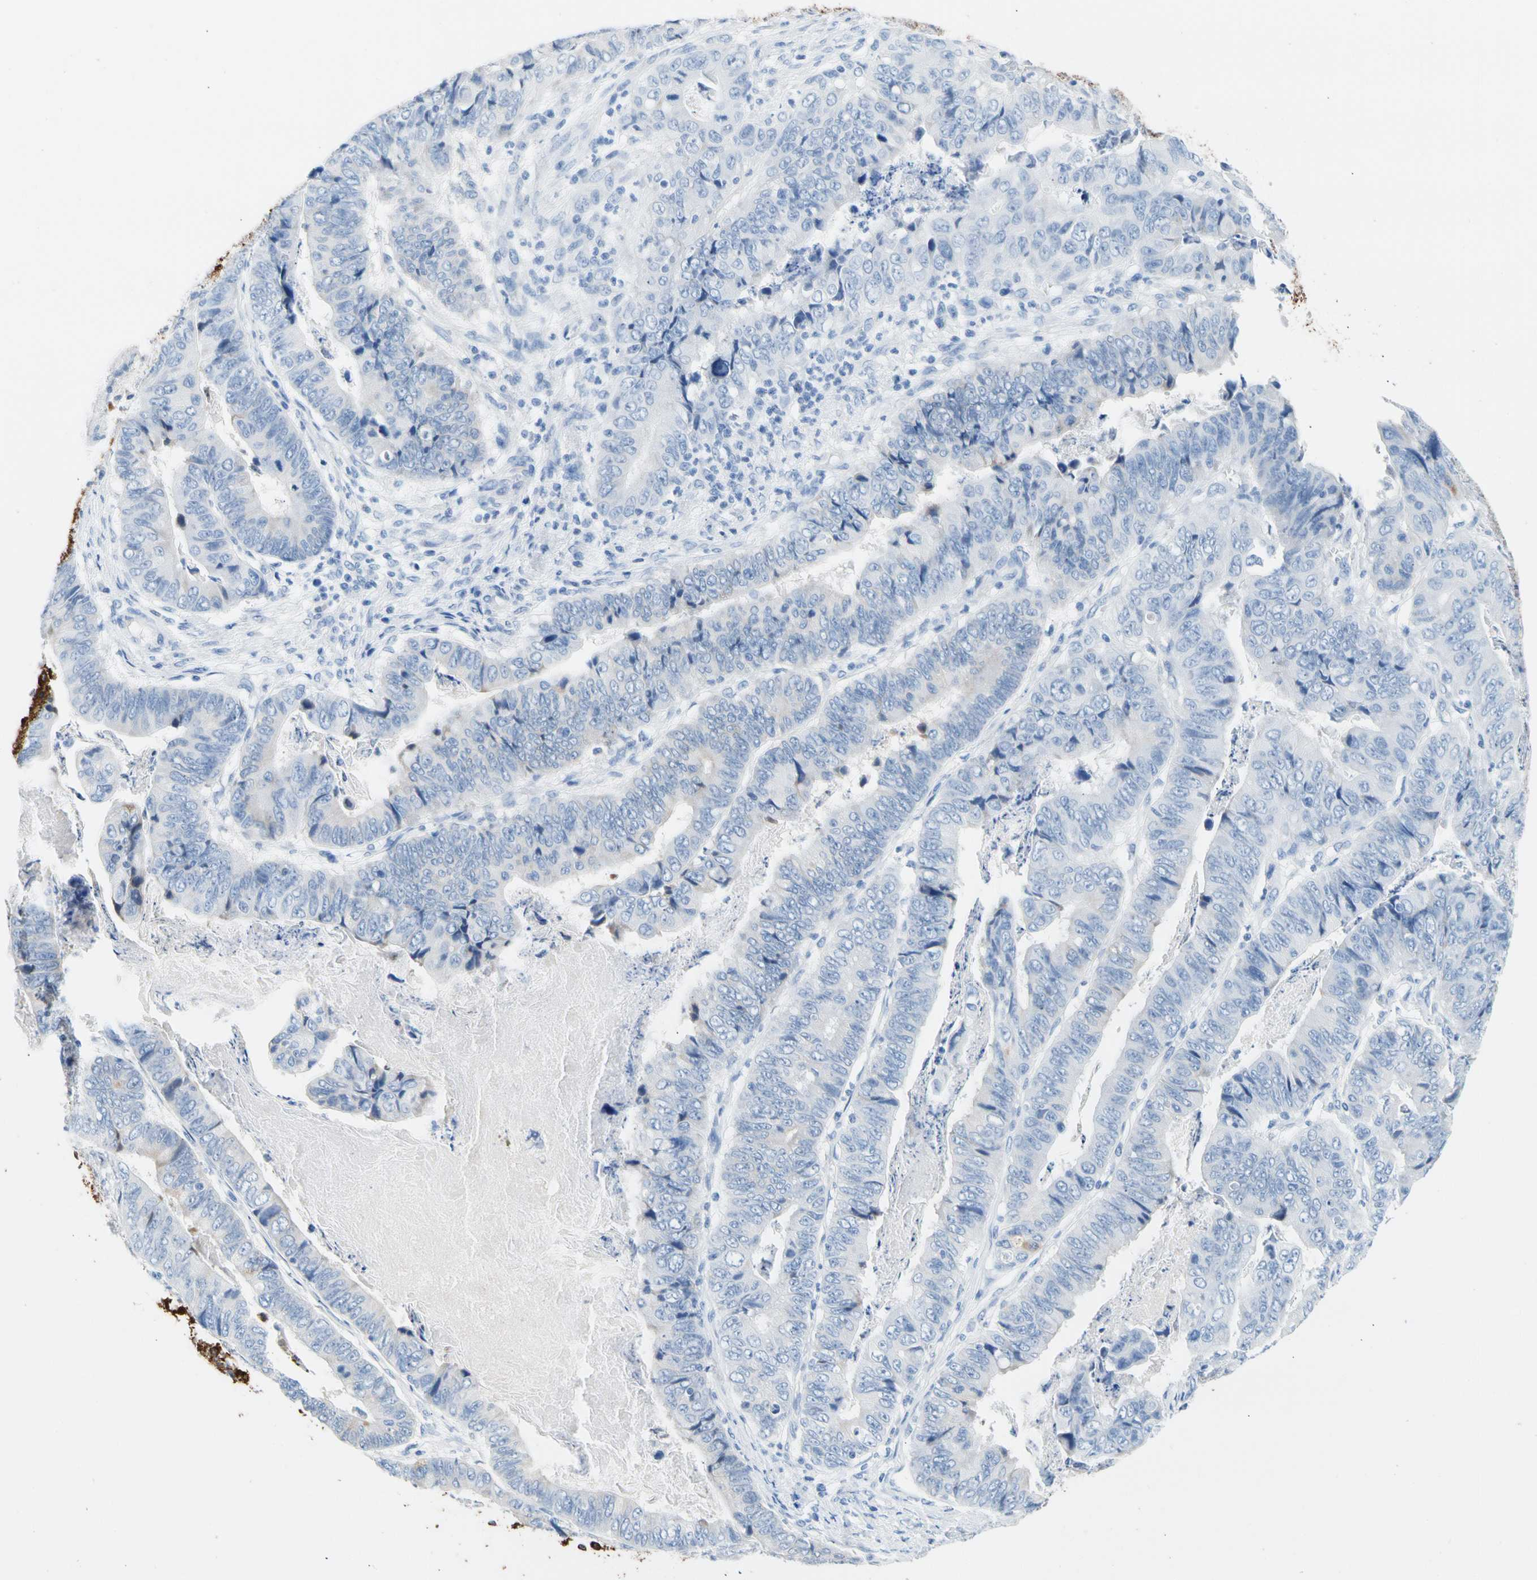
{"staining": {"intensity": "negative", "quantity": "none", "location": "none"}, "tissue": "stomach cancer", "cell_type": "Tumor cells", "image_type": "cancer", "snomed": [{"axis": "morphology", "description": "Adenocarcinoma, NOS"}, {"axis": "topography", "description": "Stomach, lower"}], "caption": "An immunohistochemistry (IHC) histopathology image of stomach cancer is shown. There is no staining in tumor cells of stomach cancer.", "gene": "CEL", "patient": {"sex": "male", "age": 77}}